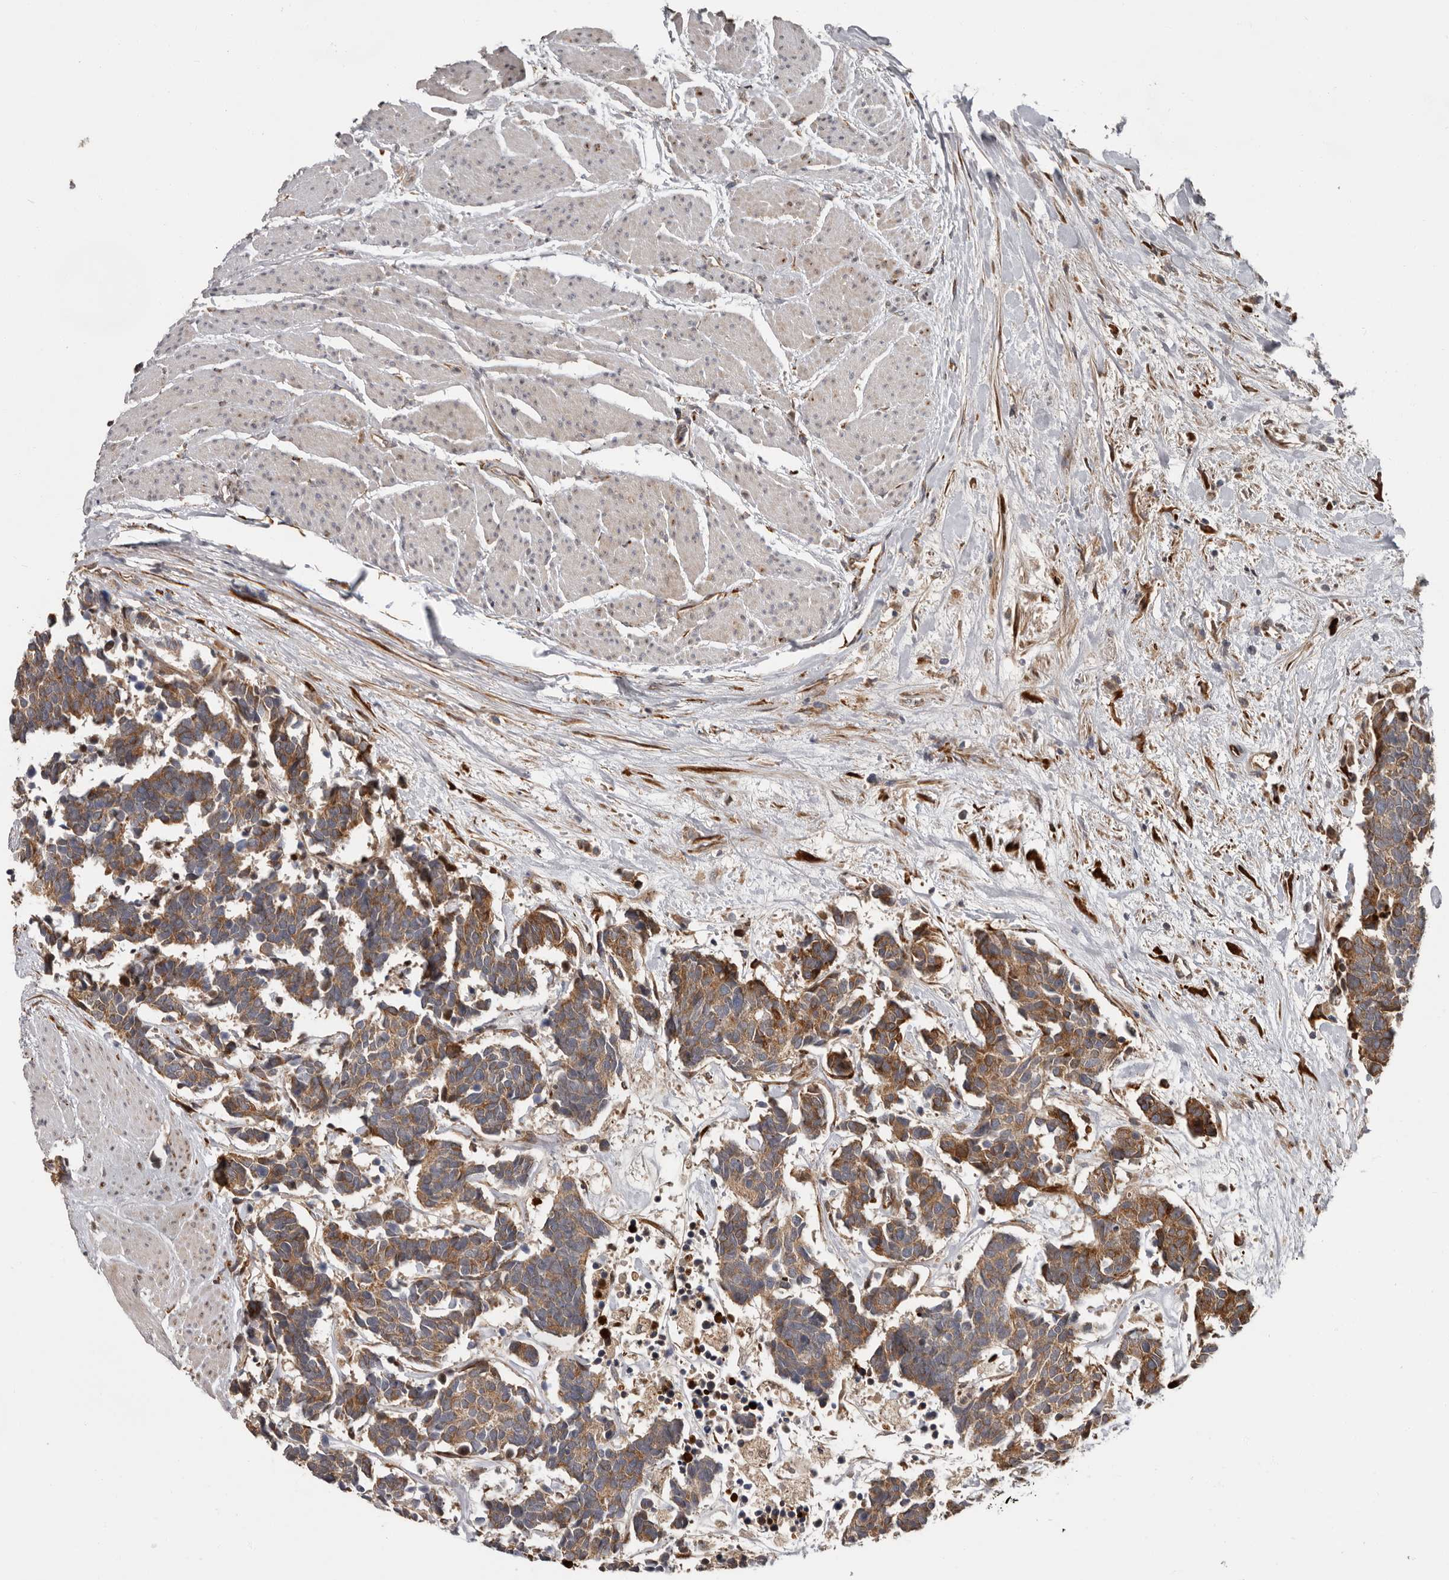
{"staining": {"intensity": "moderate", "quantity": ">75%", "location": "cytoplasmic/membranous"}, "tissue": "carcinoid", "cell_type": "Tumor cells", "image_type": "cancer", "snomed": [{"axis": "morphology", "description": "Carcinoma, NOS"}, {"axis": "morphology", "description": "Carcinoid, malignant, NOS"}, {"axis": "topography", "description": "Urinary bladder"}], "caption": "Carcinoid stained for a protein displays moderate cytoplasmic/membranous positivity in tumor cells. (brown staining indicates protein expression, while blue staining denotes nuclei).", "gene": "MTF1", "patient": {"sex": "male", "age": 57}}